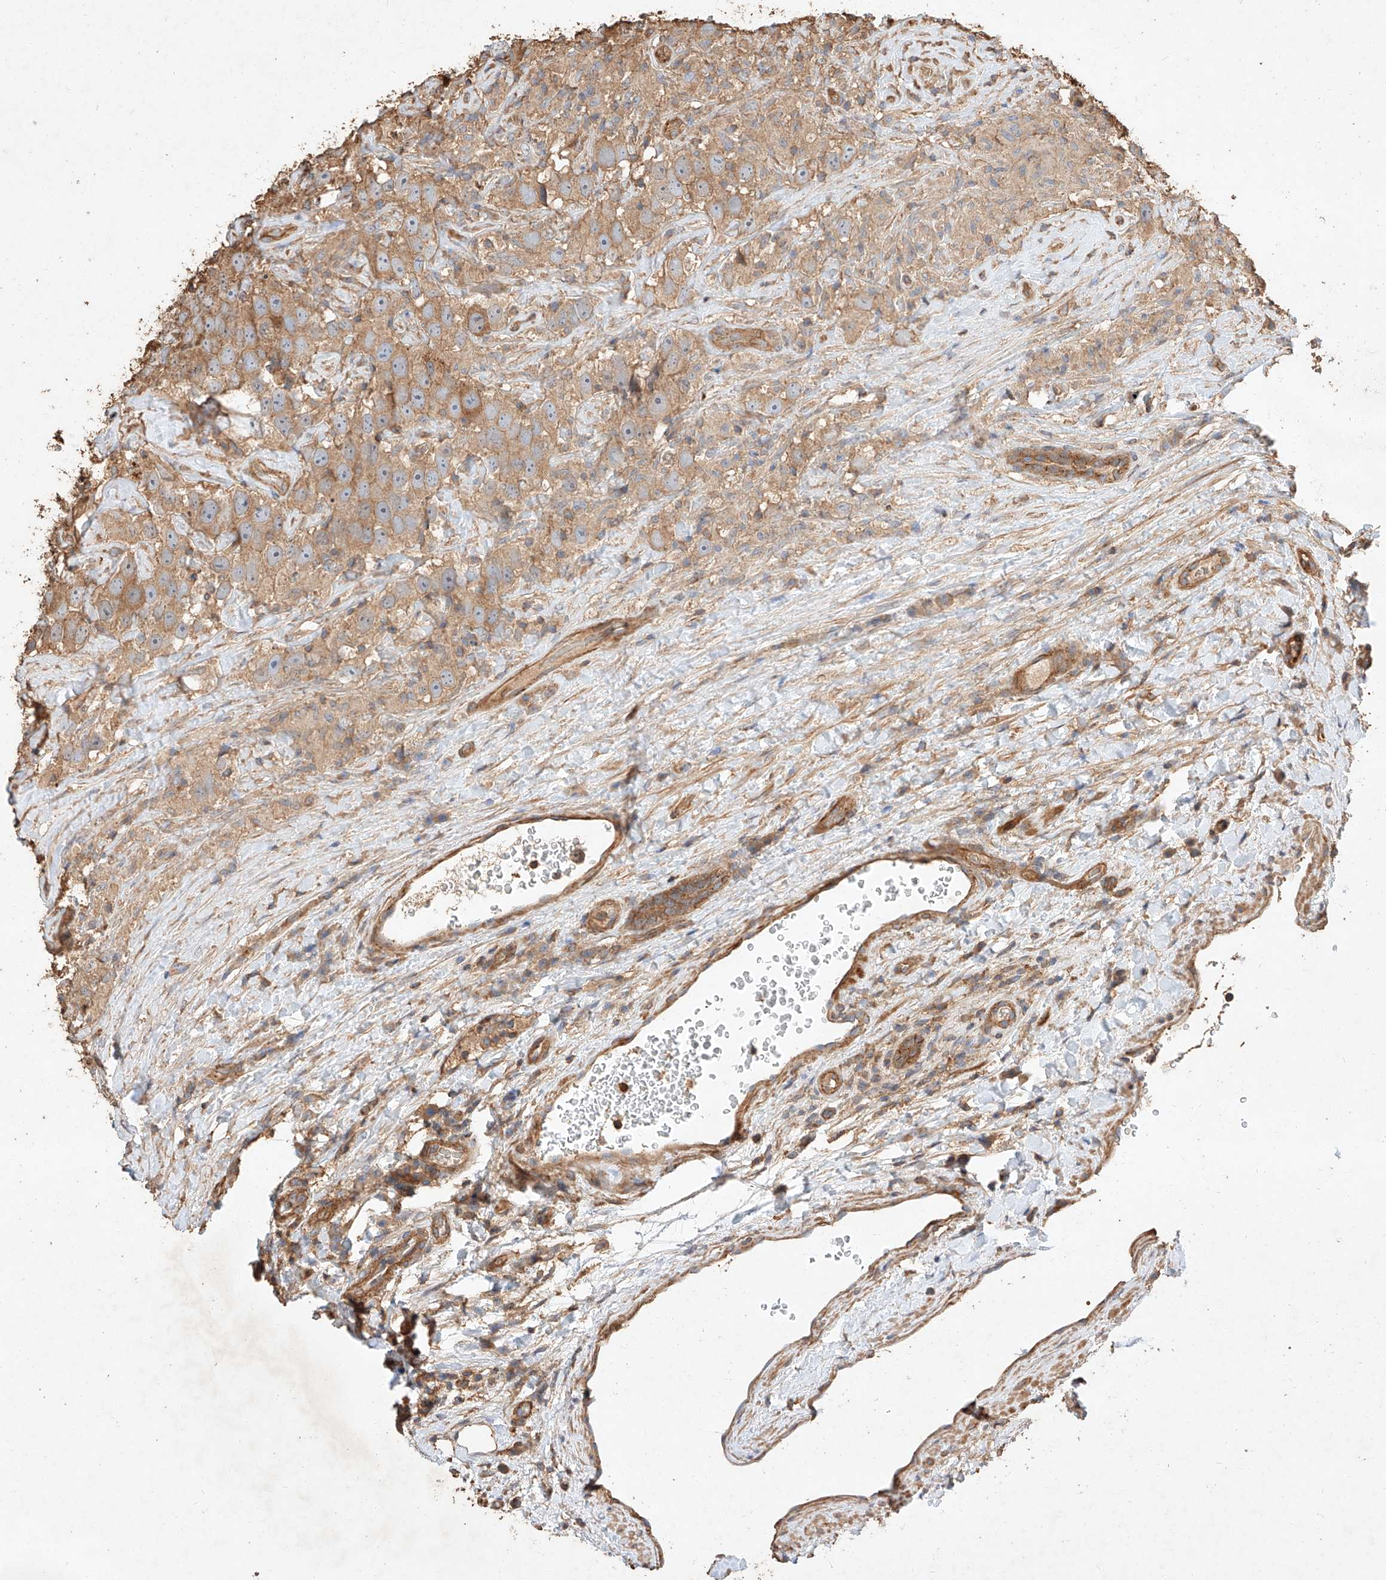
{"staining": {"intensity": "moderate", "quantity": ">75%", "location": "cytoplasmic/membranous"}, "tissue": "testis cancer", "cell_type": "Tumor cells", "image_type": "cancer", "snomed": [{"axis": "morphology", "description": "Seminoma, NOS"}, {"axis": "topography", "description": "Testis"}], "caption": "This image exhibits immunohistochemistry staining of human testis cancer (seminoma), with medium moderate cytoplasmic/membranous staining in approximately >75% of tumor cells.", "gene": "GHDC", "patient": {"sex": "male", "age": 49}}